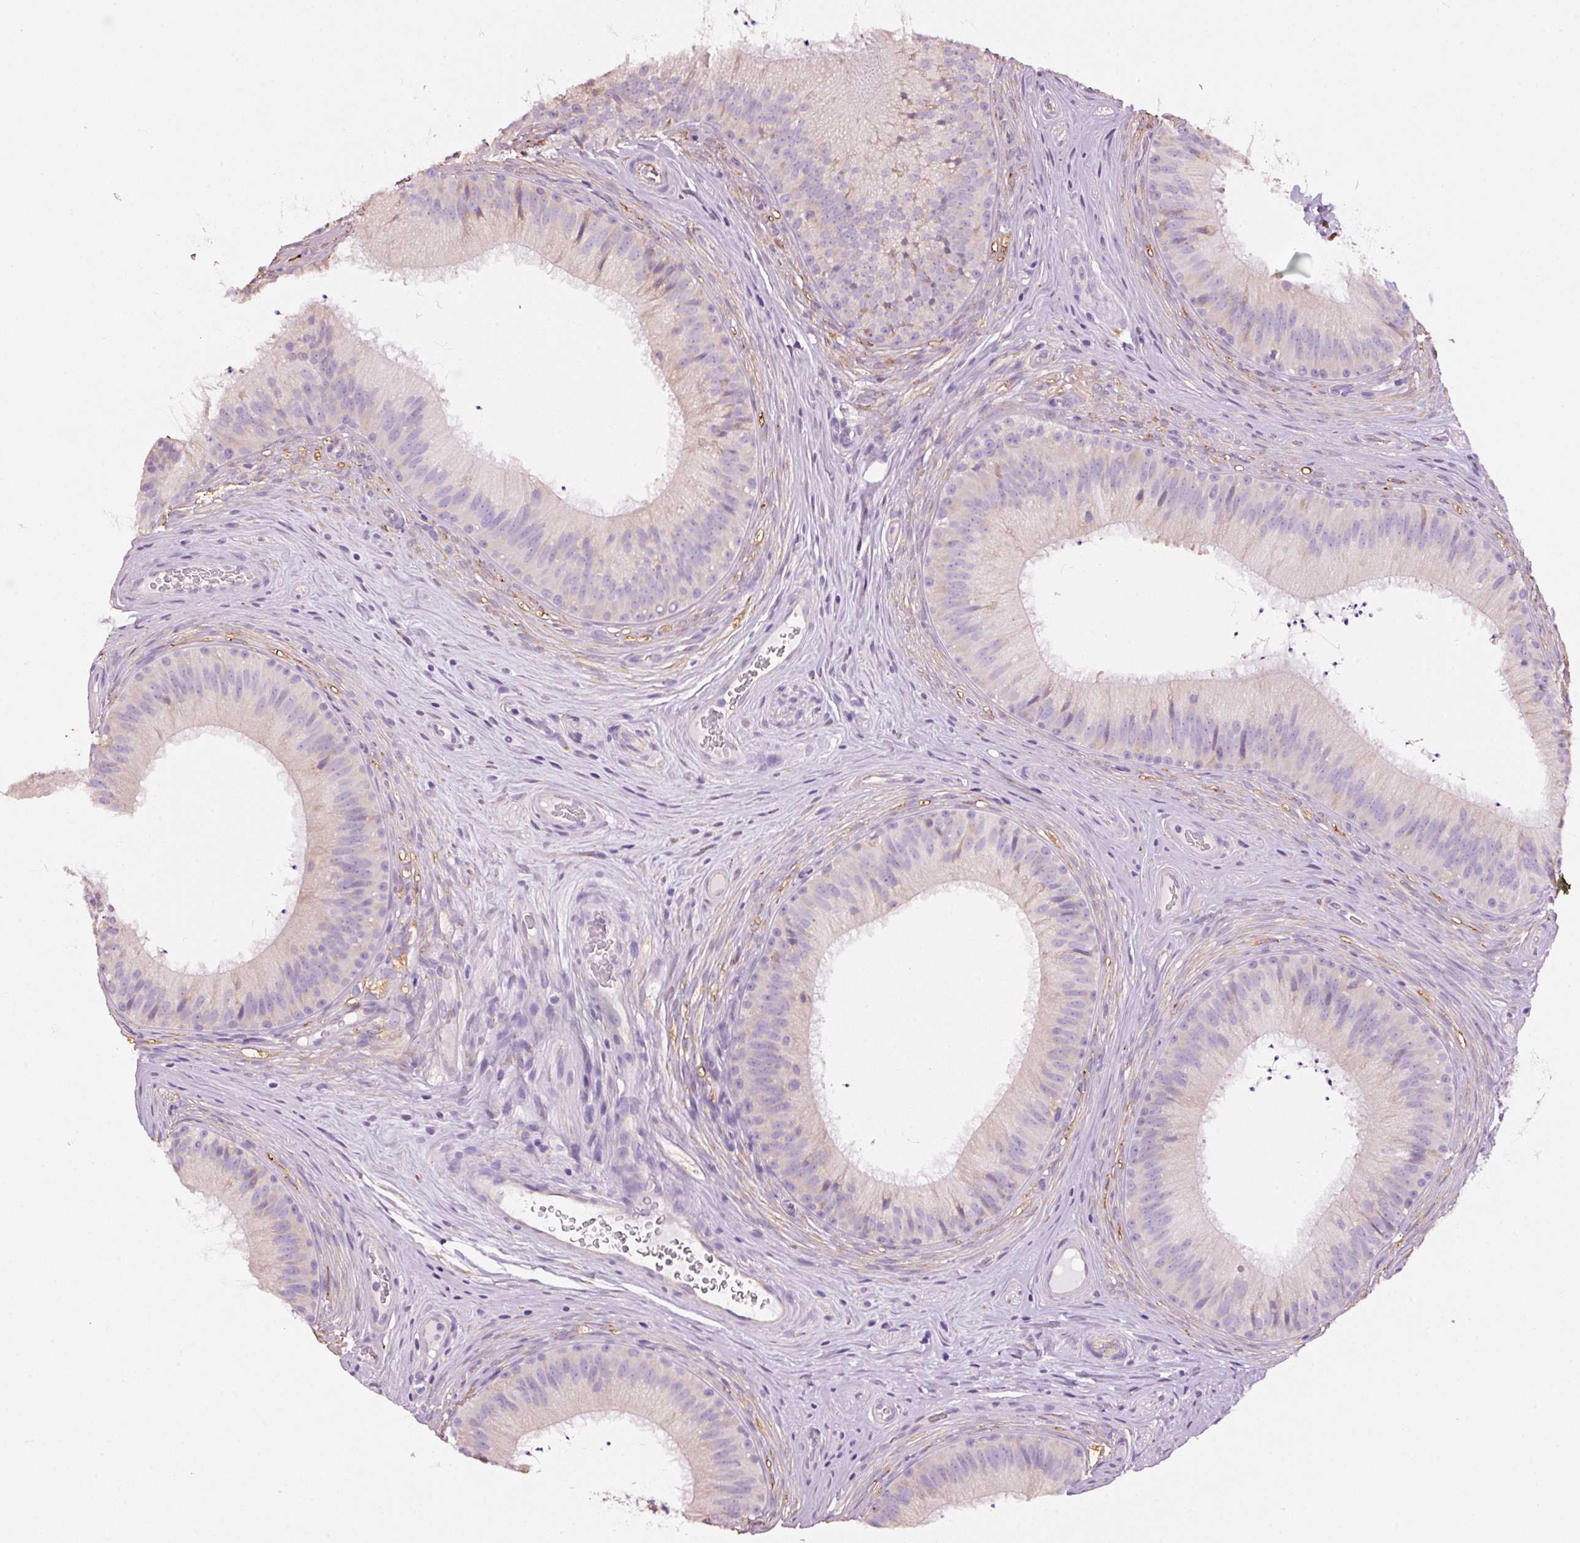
{"staining": {"intensity": "moderate", "quantity": "<25%", "location": "cytoplasmic/membranous"}, "tissue": "epididymis", "cell_type": "Glandular cells", "image_type": "normal", "snomed": [{"axis": "morphology", "description": "Normal tissue, NOS"}, {"axis": "topography", "description": "Epididymis"}], "caption": "This photomicrograph exhibits IHC staining of unremarkable human epididymis, with low moderate cytoplasmic/membranous expression in approximately <25% of glandular cells.", "gene": "GCG", "patient": {"sex": "male", "age": 24}}